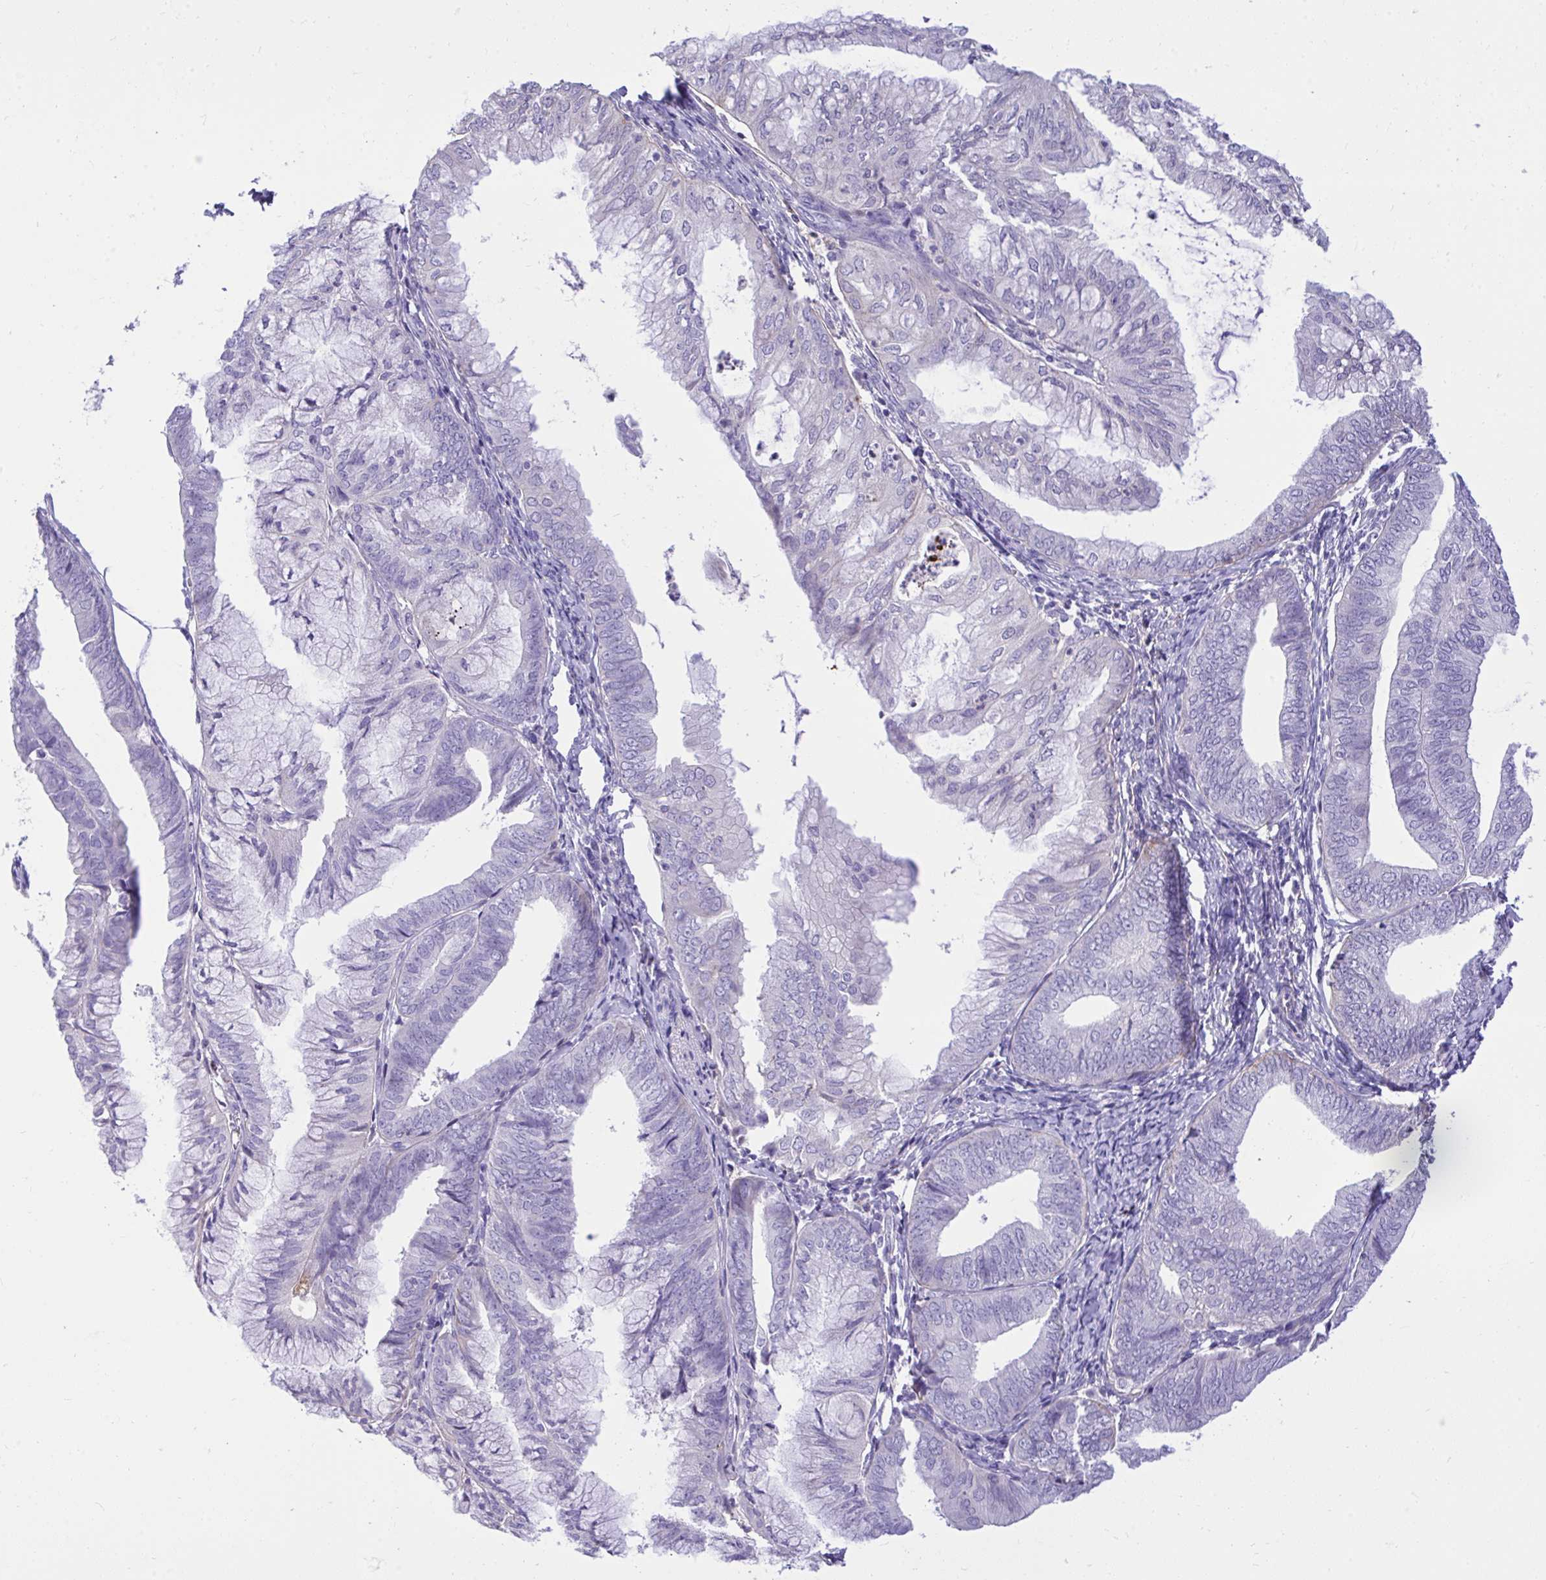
{"staining": {"intensity": "negative", "quantity": "none", "location": "none"}, "tissue": "endometrial cancer", "cell_type": "Tumor cells", "image_type": "cancer", "snomed": [{"axis": "morphology", "description": "Adenocarcinoma, NOS"}, {"axis": "topography", "description": "Endometrium"}], "caption": "The histopathology image shows no significant staining in tumor cells of endometrial adenocarcinoma.", "gene": "HRG", "patient": {"sex": "female", "age": 75}}